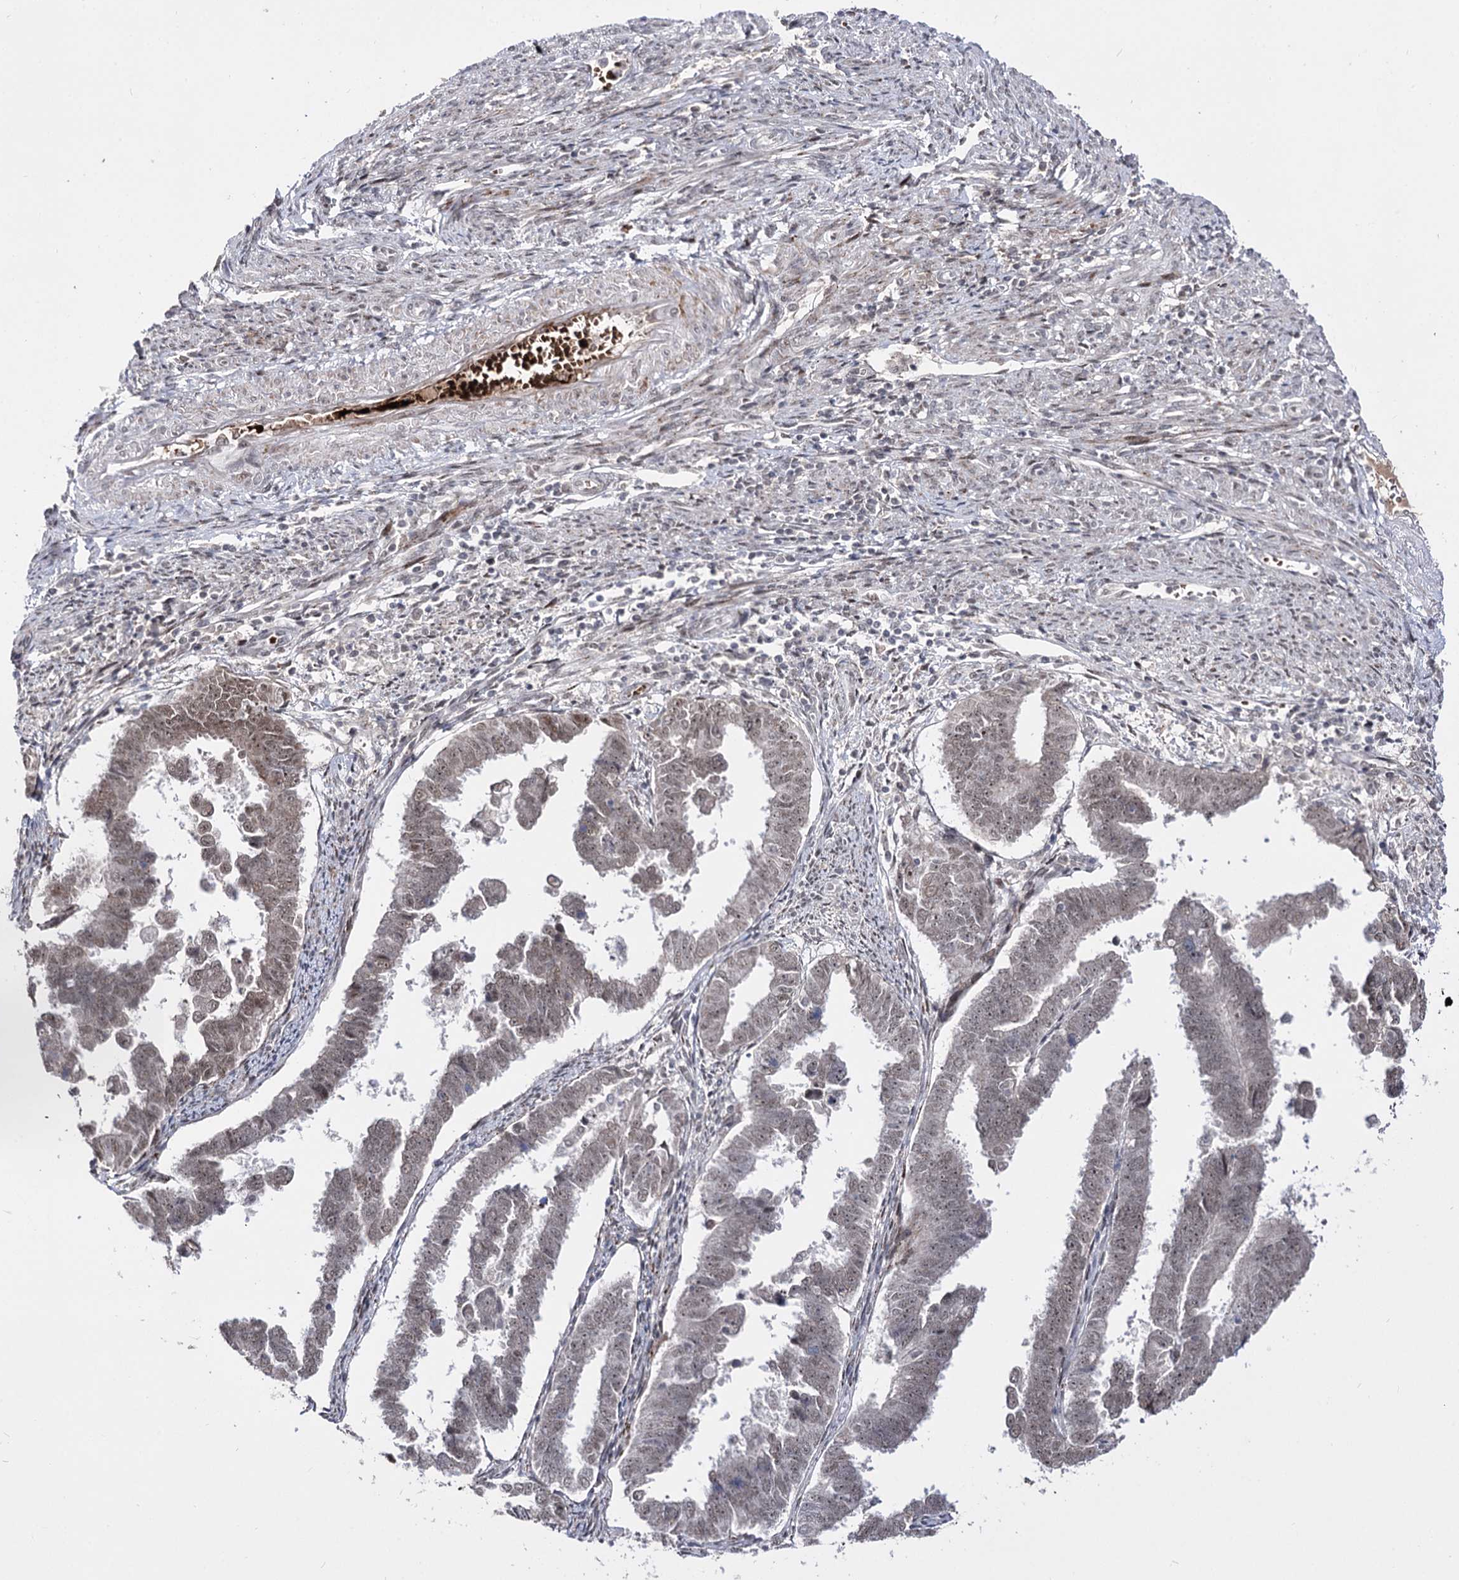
{"staining": {"intensity": "weak", "quantity": ">75%", "location": "nuclear"}, "tissue": "endometrial cancer", "cell_type": "Tumor cells", "image_type": "cancer", "snomed": [{"axis": "morphology", "description": "Adenocarcinoma, NOS"}, {"axis": "topography", "description": "Endometrium"}], "caption": "About >75% of tumor cells in adenocarcinoma (endometrial) exhibit weak nuclear protein staining as visualized by brown immunohistochemical staining.", "gene": "STOX1", "patient": {"sex": "female", "age": 75}}